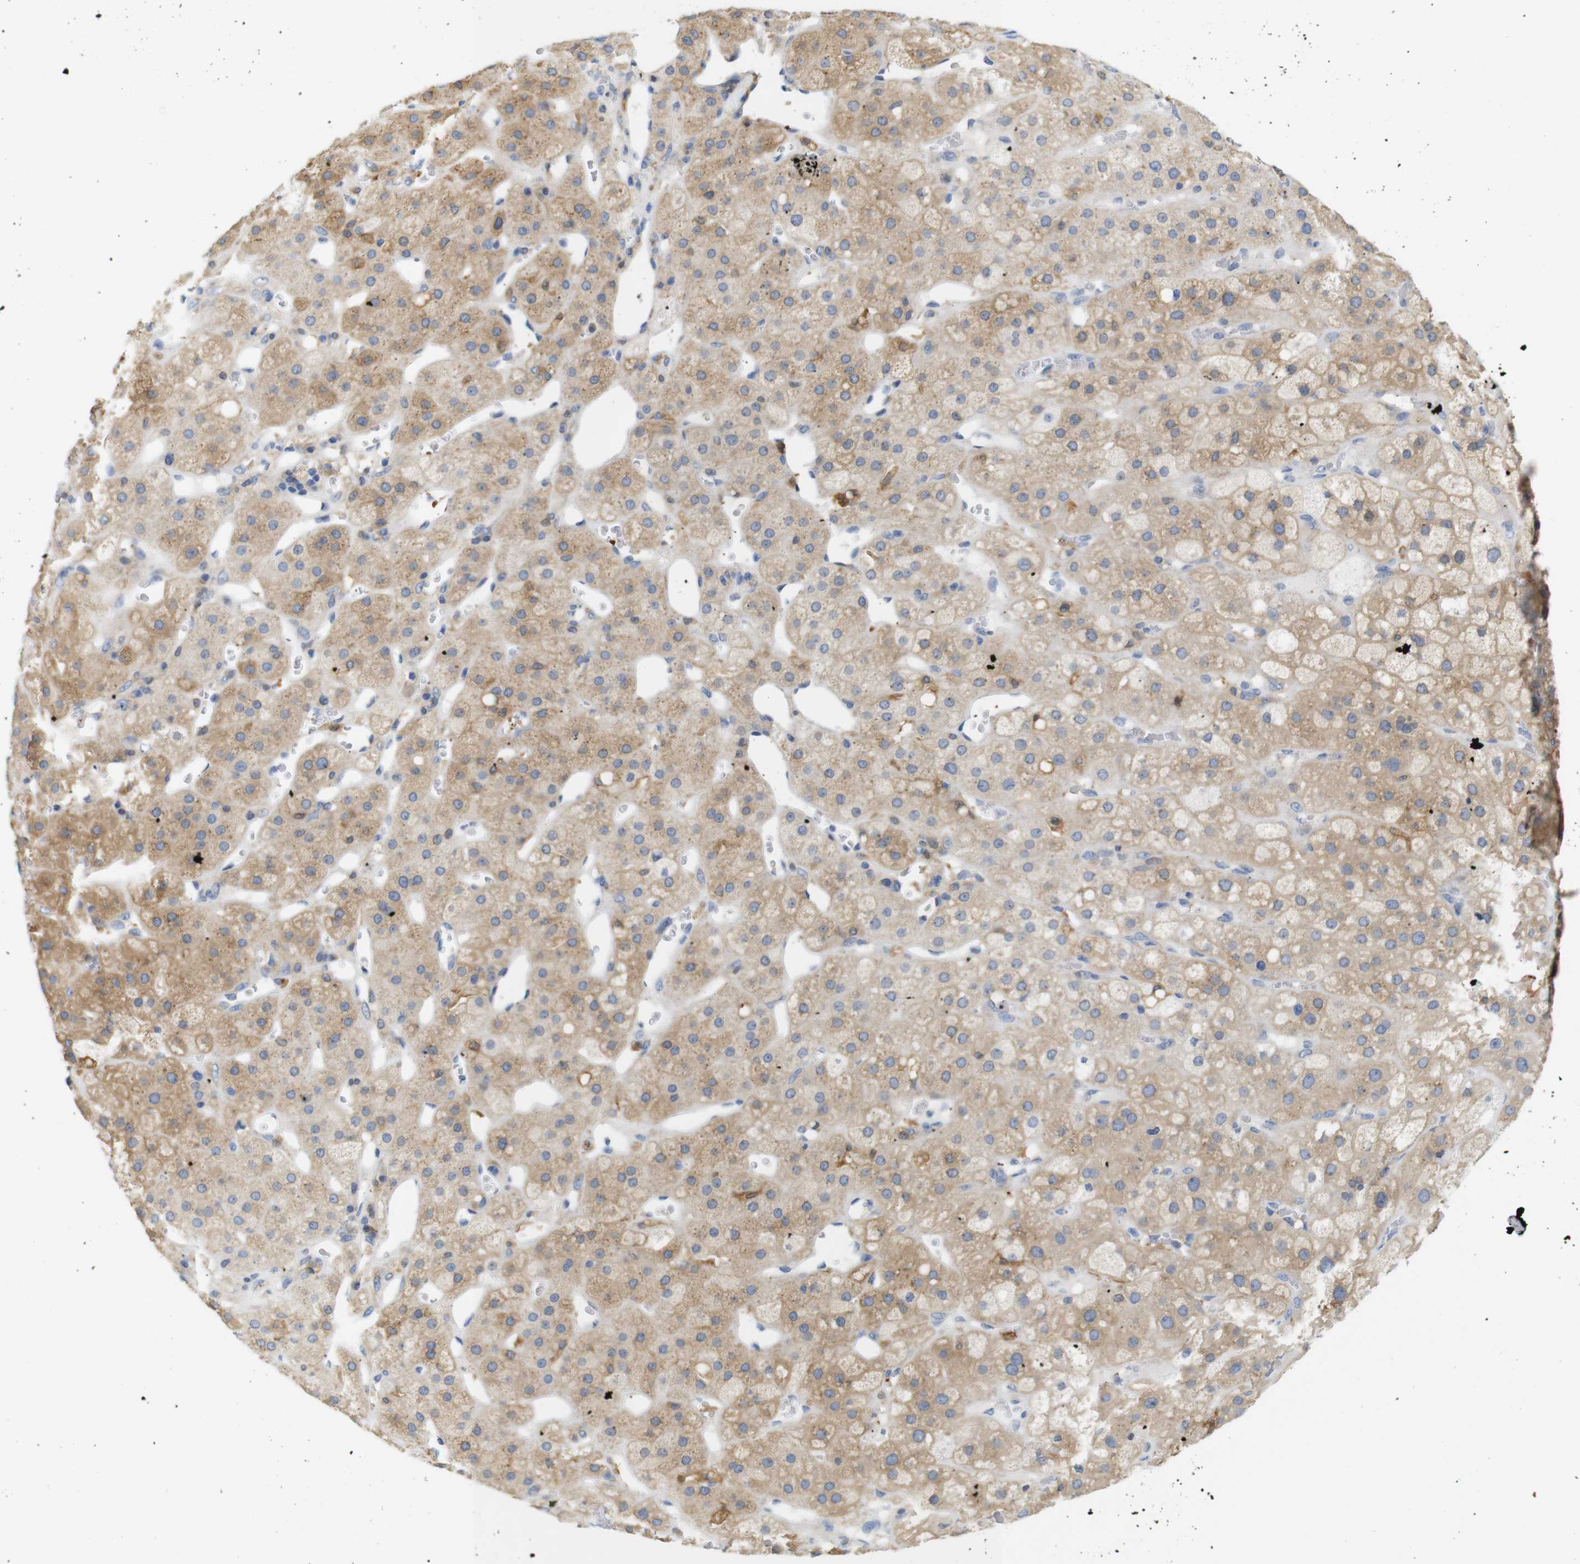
{"staining": {"intensity": "moderate", "quantity": ">75%", "location": "cytoplasmic/membranous"}, "tissue": "adrenal gland", "cell_type": "Glandular cells", "image_type": "normal", "snomed": [{"axis": "morphology", "description": "Normal tissue, NOS"}, {"axis": "topography", "description": "Adrenal gland"}], "caption": "DAB (3,3'-diaminobenzidine) immunohistochemical staining of unremarkable human adrenal gland exhibits moderate cytoplasmic/membranous protein staining in about >75% of glandular cells. The protein of interest is stained brown, and the nuclei are stained in blue (DAB (3,3'-diaminobenzidine) IHC with brightfield microscopy, high magnification).", "gene": "NEBL", "patient": {"sex": "female", "age": 47}}